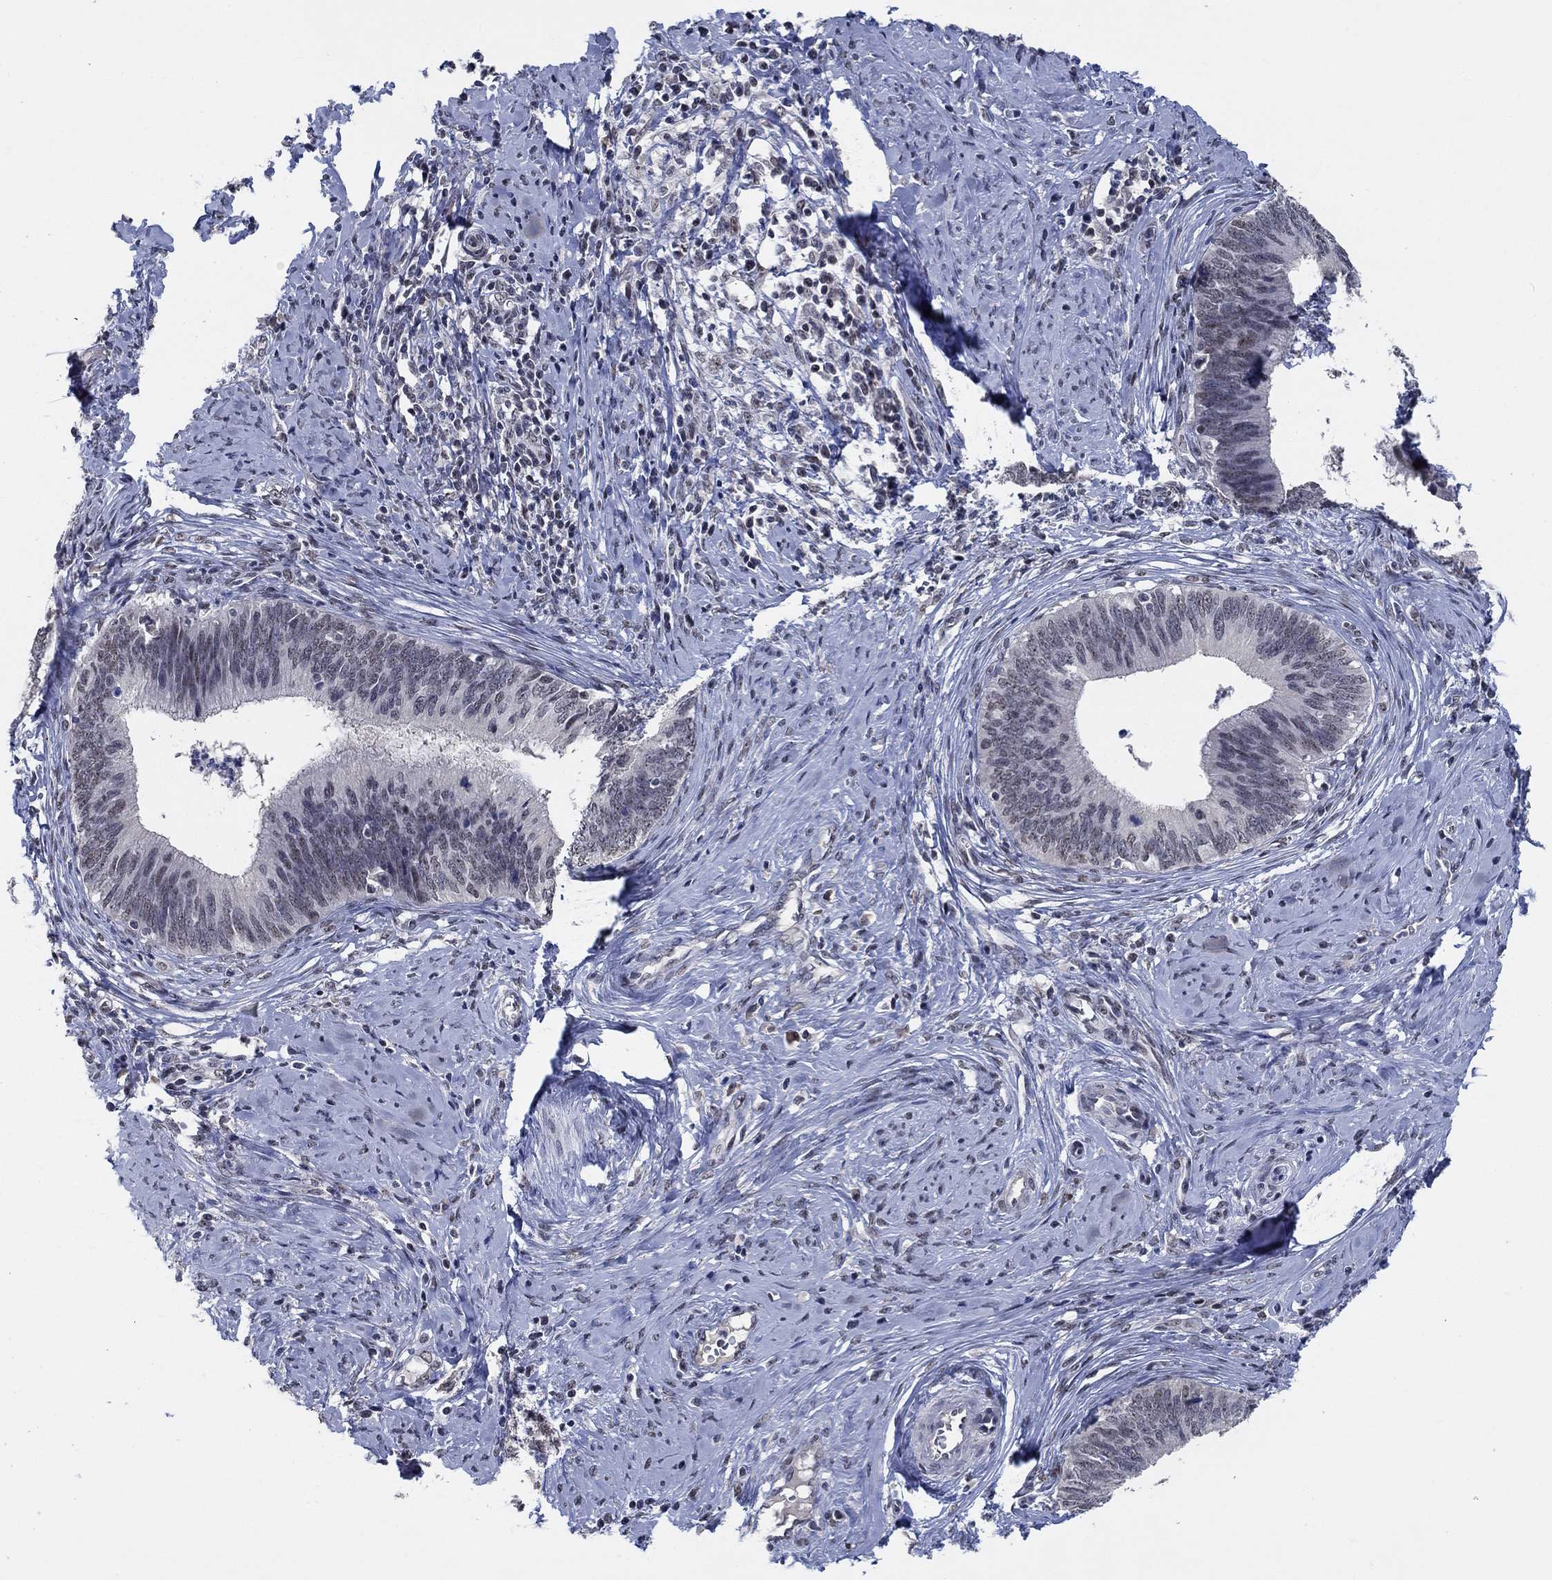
{"staining": {"intensity": "negative", "quantity": "none", "location": "none"}, "tissue": "cervical cancer", "cell_type": "Tumor cells", "image_type": "cancer", "snomed": [{"axis": "morphology", "description": "Adenocarcinoma, NOS"}, {"axis": "topography", "description": "Cervix"}], "caption": "DAB immunohistochemical staining of human cervical cancer (adenocarcinoma) reveals no significant expression in tumor cells.", "gene": "HTN1", "patient": {"sex": "female", "age": 42}}